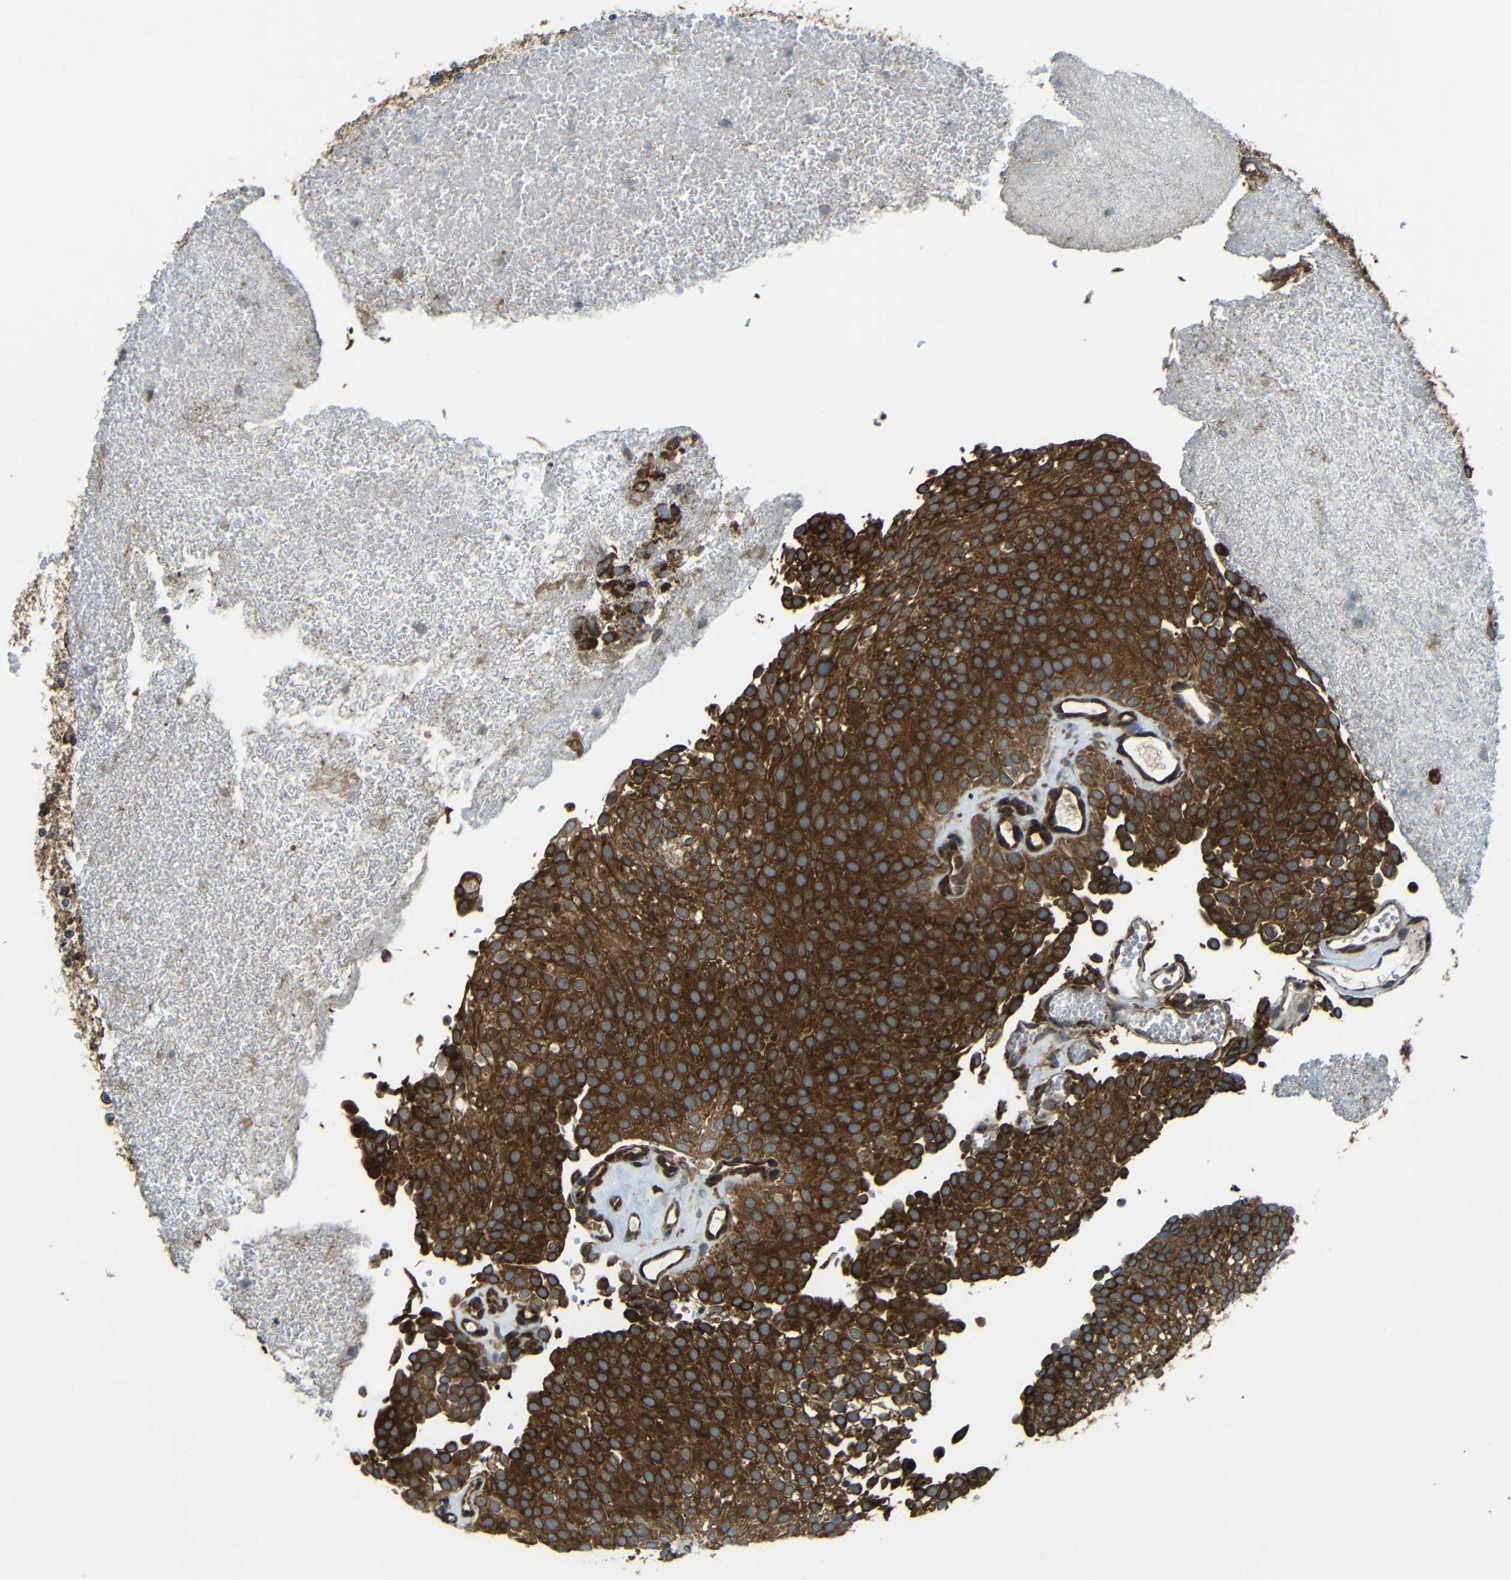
{"staining": {"intensity": "strong", "quantity": ">75%", "location": "cytoplasmic/membranous"}, "tissue": "urothelial cancer", "cell_type": "Tumor cells", "image_type": "cancer", "snomed": [{"axis": "morphology", "description": "Urothelial carcinoma, Low grade"}, {"axis": "topography", "description": "Urinary bladder"}], "caption": "Protein expression analysis of low-grade urothelial carcinoma shows strong cytoplasmic/membranous positivity in about >75% of tumor cells.", "gene": "VAPB", "patient": {"sex": "male", "age": 78}}